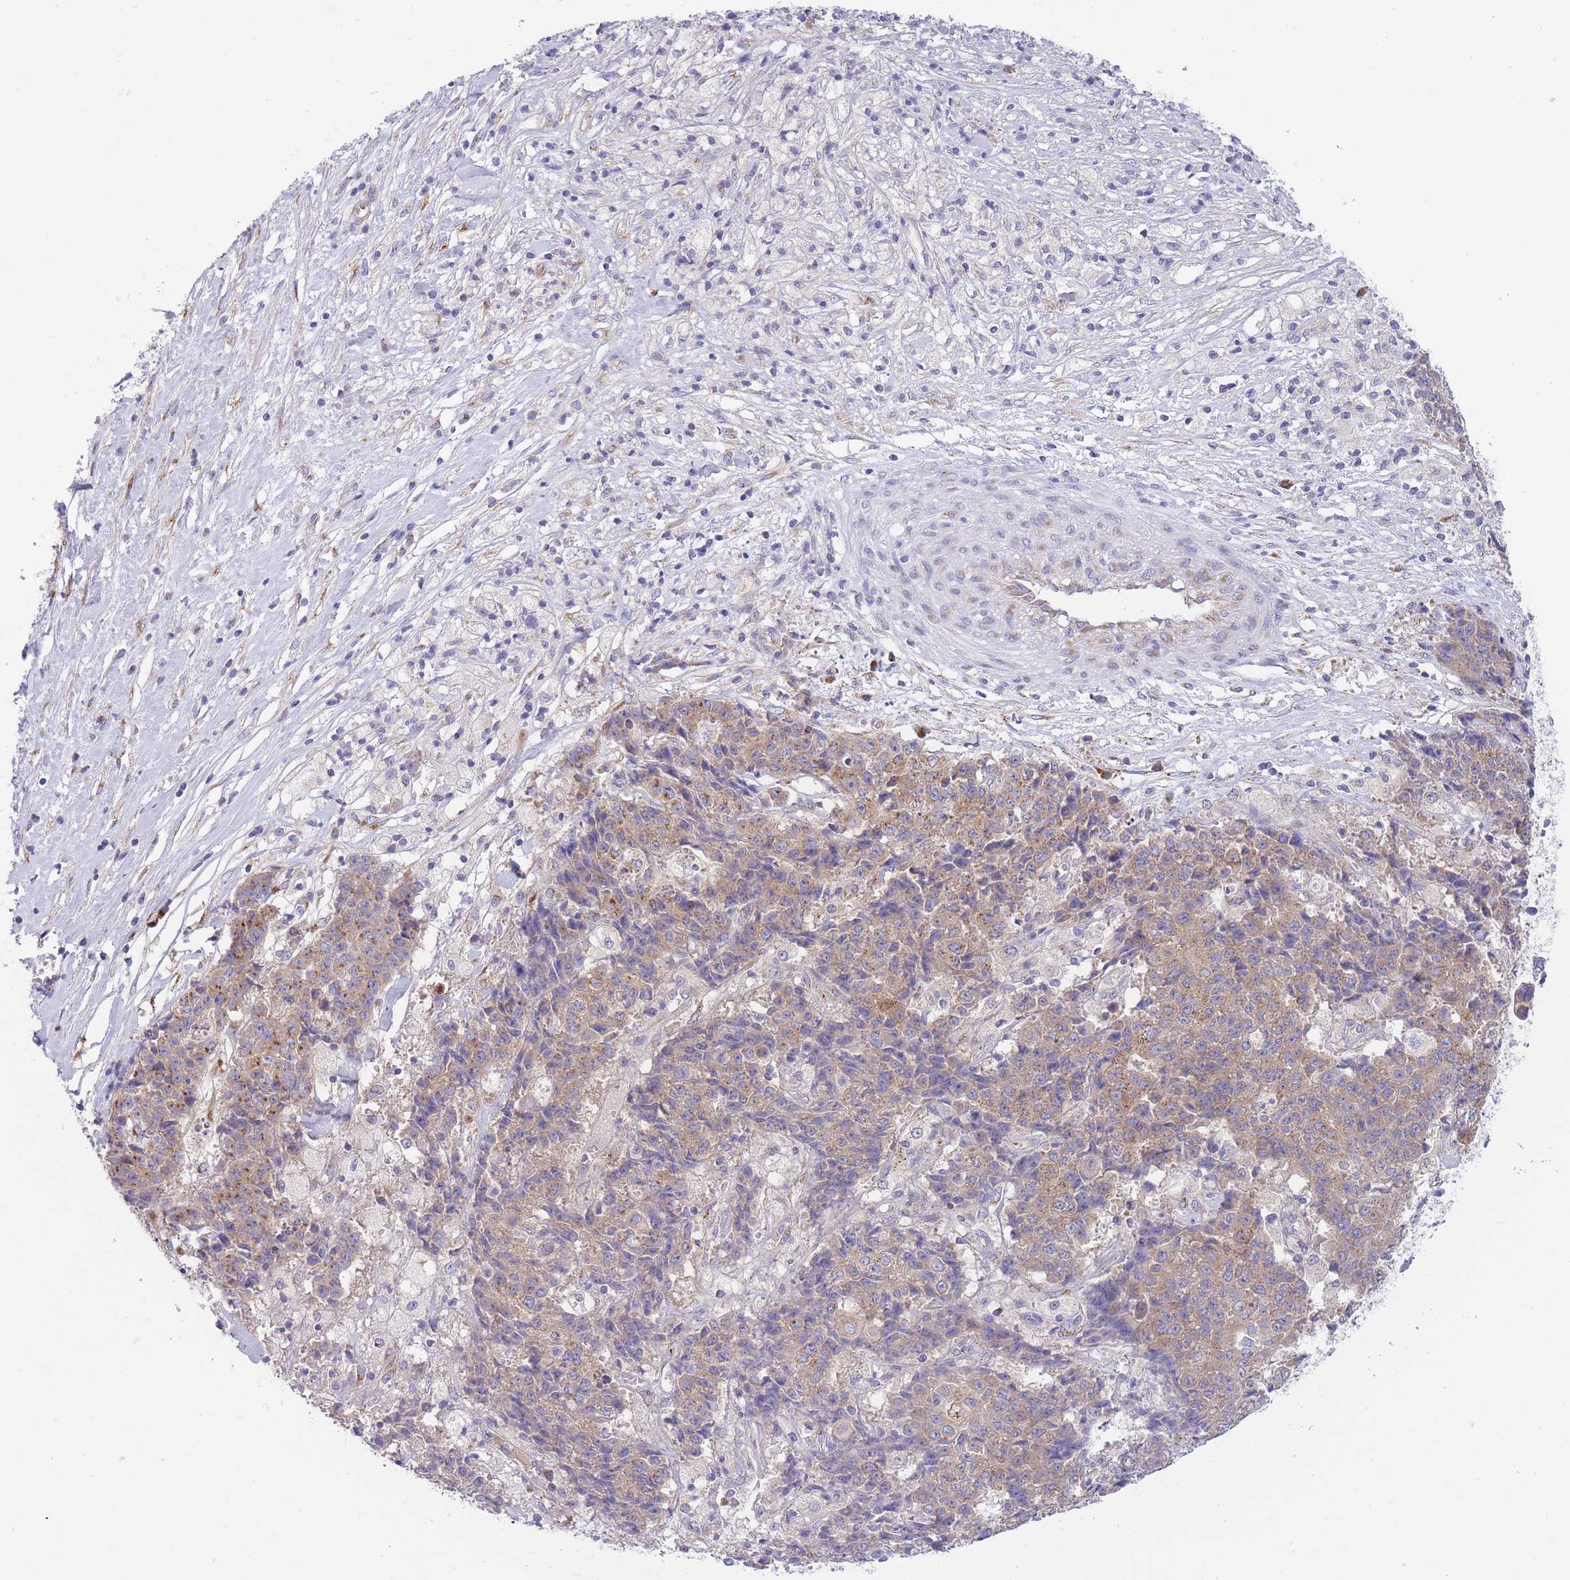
{"staining": {"intensity": "moderate", "quantity": ">75%", "location": "cytoplasmic/membranous"}, "tissue": "ovarian cancer", "cell_type": "Tumor cells", "image_type": "cancer", "snomed": [{"axis": "morphology", "description": "Carcinoma, endometroid"}, {"axis": "topography", "description": "Ovary"}], "caption": "Protein staining exhibits moderate cytoplasmic/membranous staining in about >75% of tumor cells in endometroid carcinoma (ovarian).", "gene": "COPG2", "patient": {"sex": "female", "age": 42}}